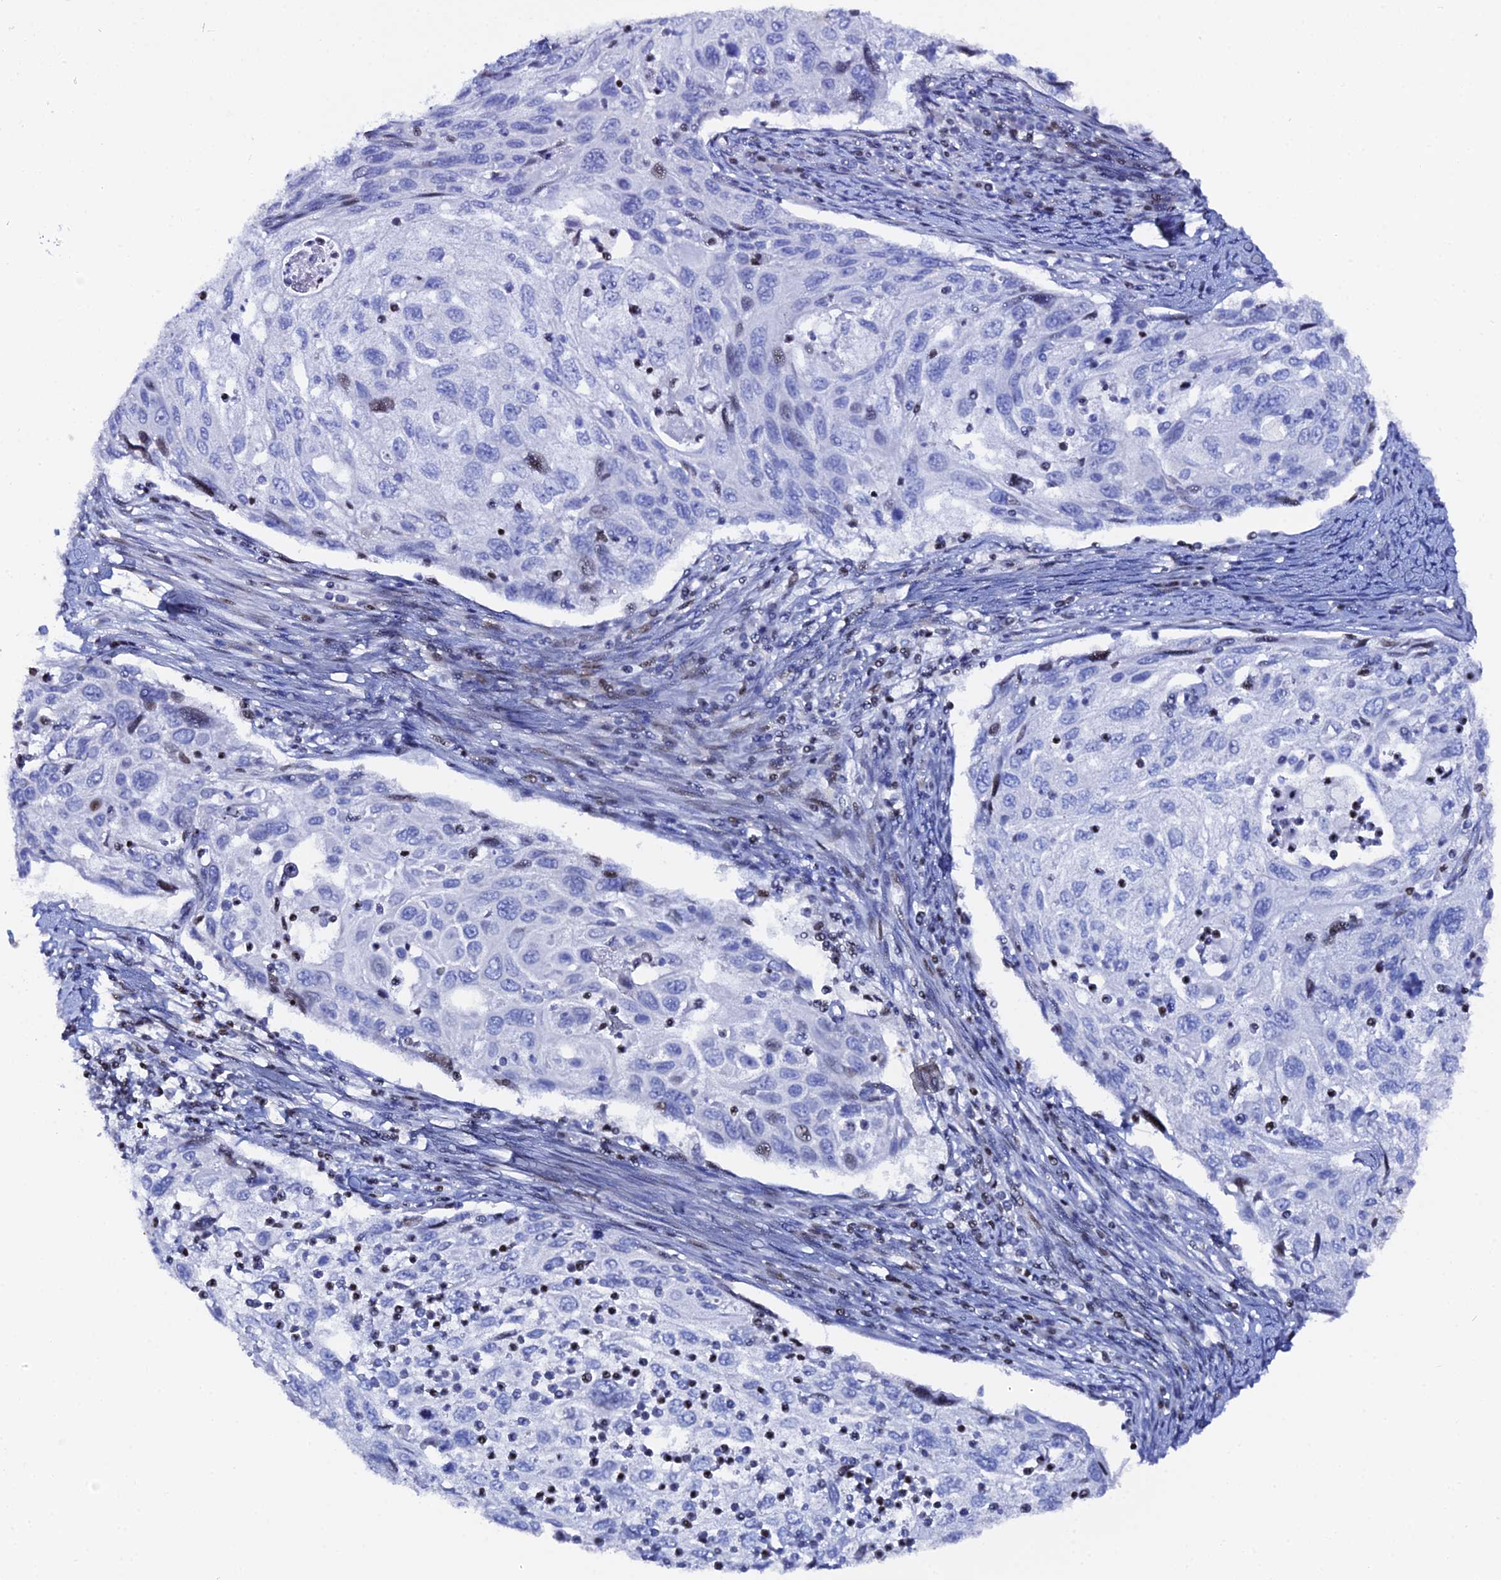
{"staining": {"intensity": "negative", "quantity": "none", "location": "none"}, "tissue": "cervical cancer", "cell_type": "Tumor cells", "image_type": "cancer", "snomed": [{"axis": "morphology", "description": "Squamous cell carcinoma, NOS"}, {"axis": "topography", "description": "Cervix"}], "caption": "Immunohistochemical staining of human squamous cell carcinoma (cervical) displays no significant positivity in tumor cells.", "gene": "MYNN", "patient": {"sex": "female", "age": 70}}